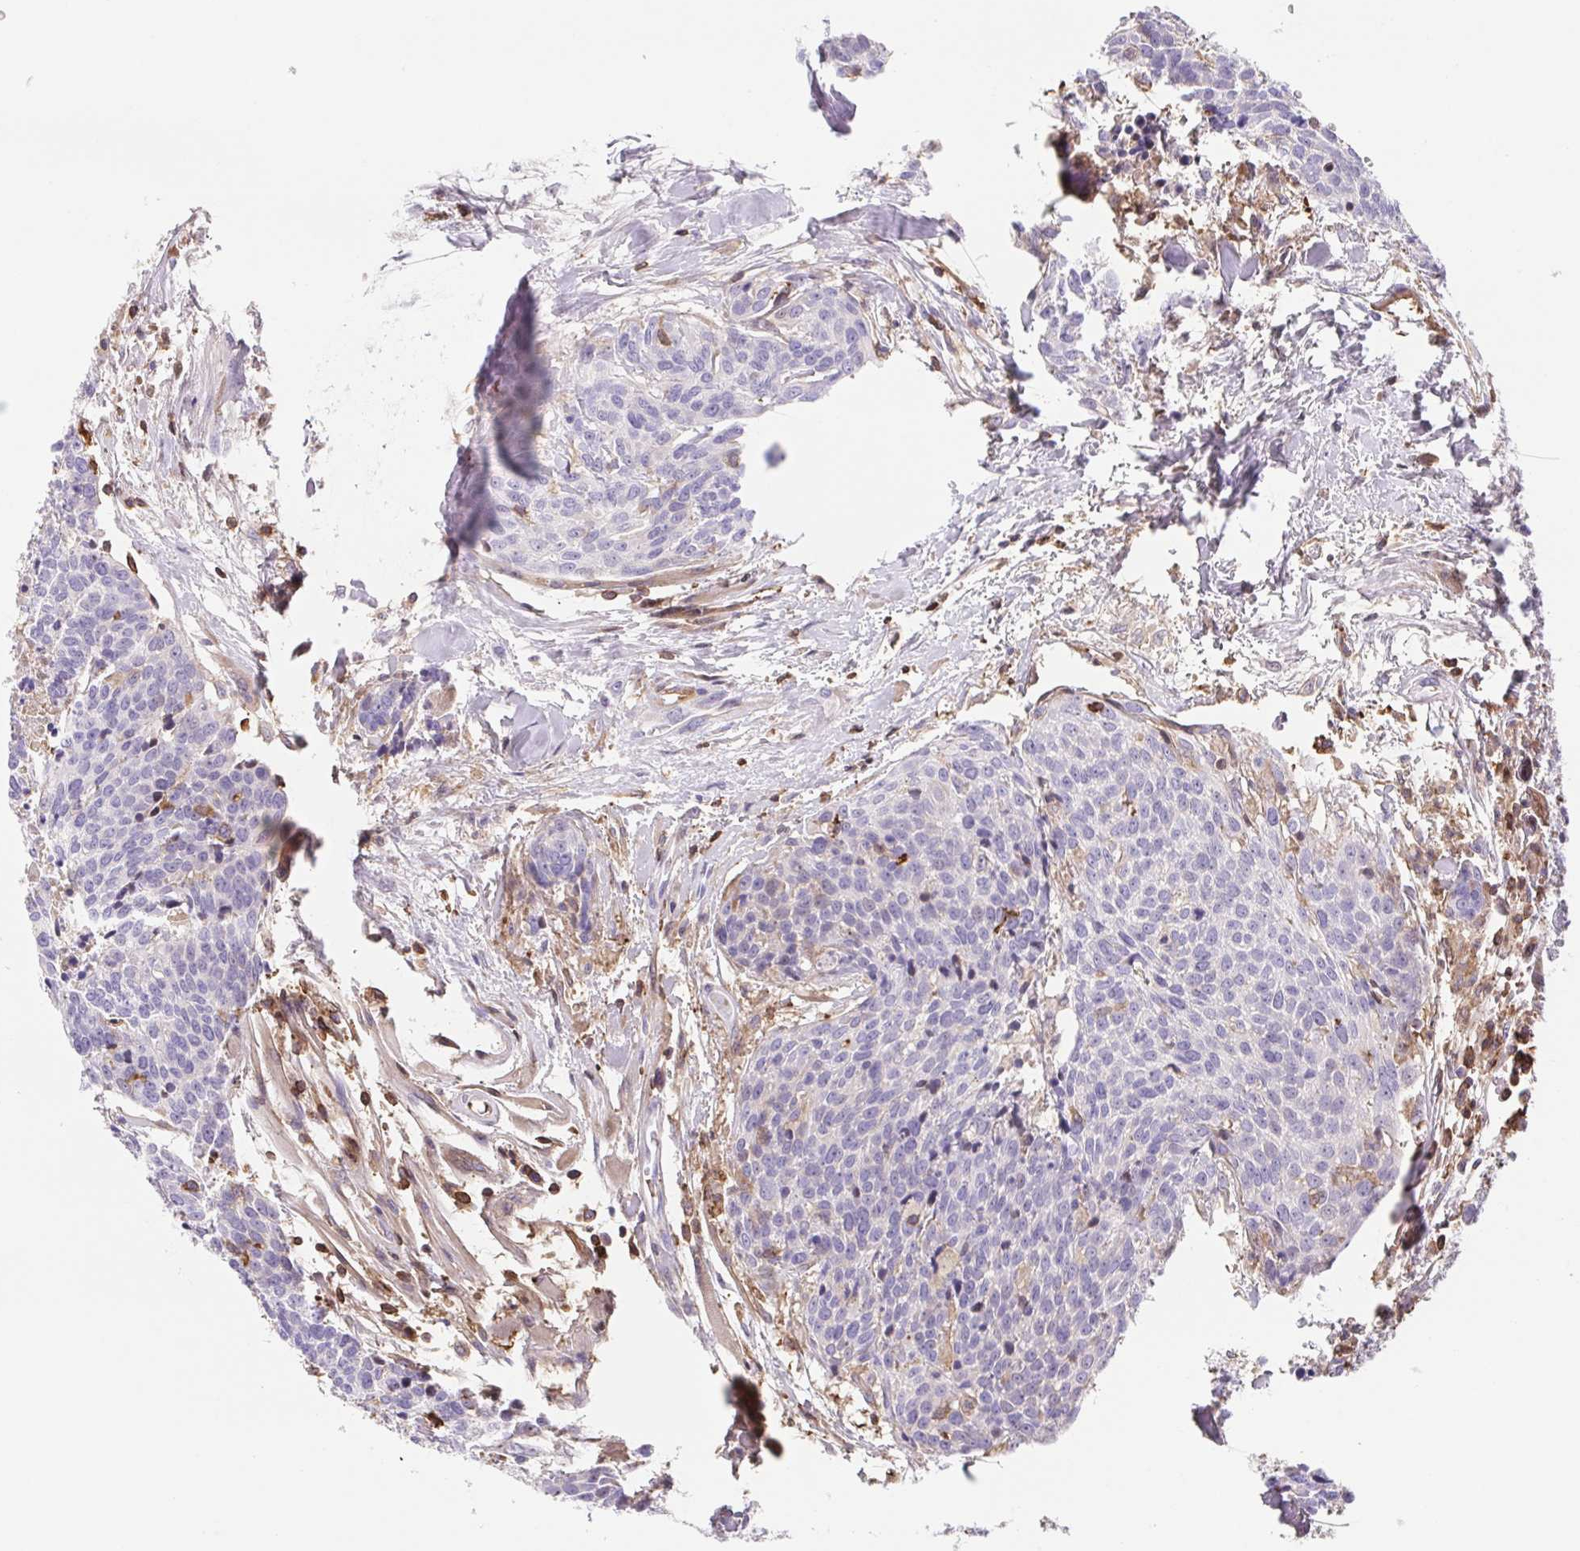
{"staining": {"intensity": "negative", "quantity": "none", "location": "none"}, "tissue": "head and neck cancer", "cell_type": "Tumor cells", "image_type": "cancer", "snomed": [{"axis": "morphology", "description": "Squamous cell carcinoma, NOS"}, {"axis": "topography", "description": "Oral tissue"}, {"axis": "topography", "description": "Head-Neck"}], "caption": "Immunohistochemistry photomicrograph of neoplastic tissue: human head and neck squamous cell carcinoma stained with DAB (3,3'-diaminobenzidine) exhibits no significant protein expression in tumor cells.", "gene": "TPRG1", "patient": {"sex": "male", "age": 64}}